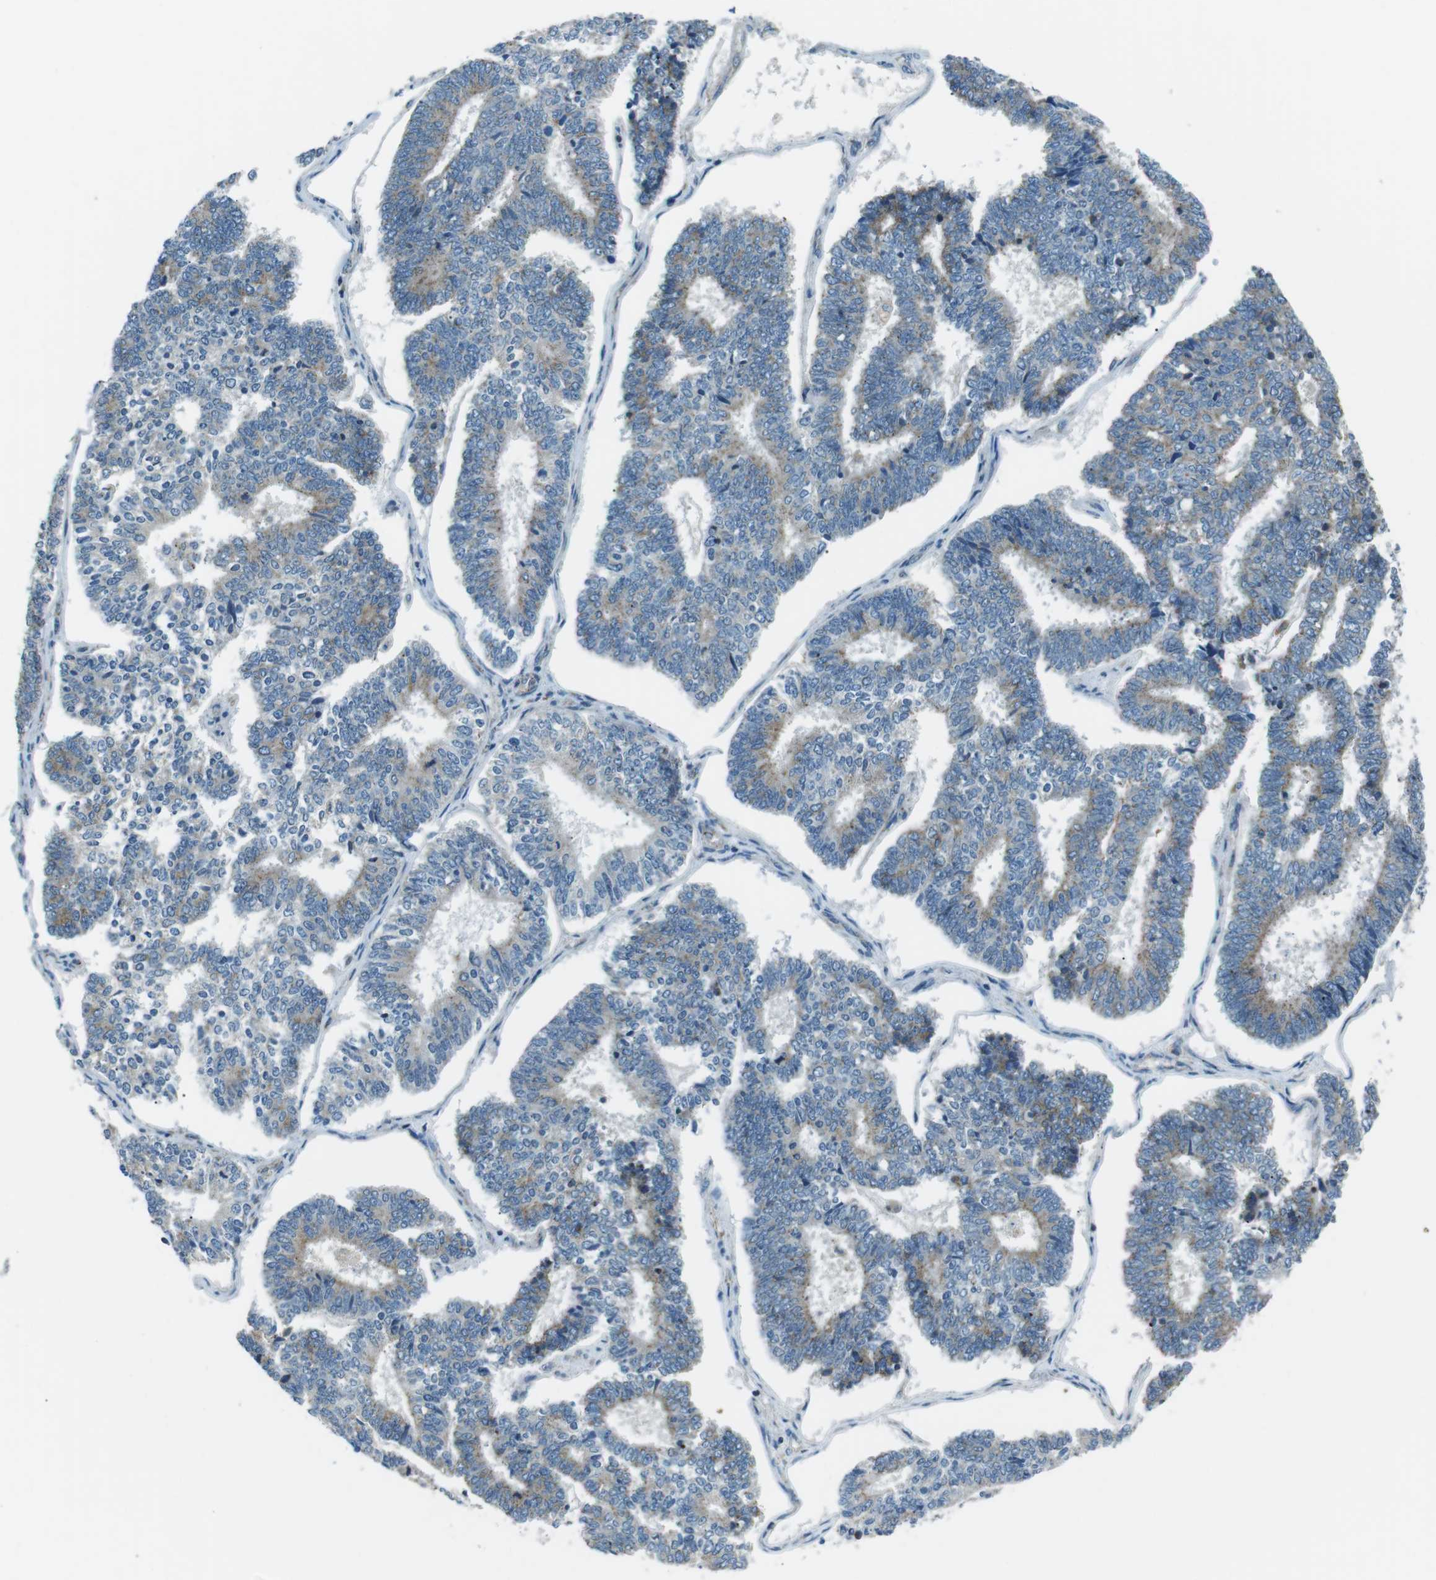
{"staining": {"intensity": "weak", "quantity": "<25%", "location": "cytoplasmic/membranous"}, "tissue": "endometrial cancer", "cell_type": "Tumor cells", "image_type": "cancer", "snomed": [{"axis": "morphology", "description": "Adenocarcinoma, NOS"}, {"axis": "topography", "description": "Endometrium"}], "caption": "The IHC micrograph has no significant positivity in tumor cells of endometrial cancer (adenocarcinoma) tissue.", "gene": "FAM3B", "patient": {"sex": "female", "age": 70}}